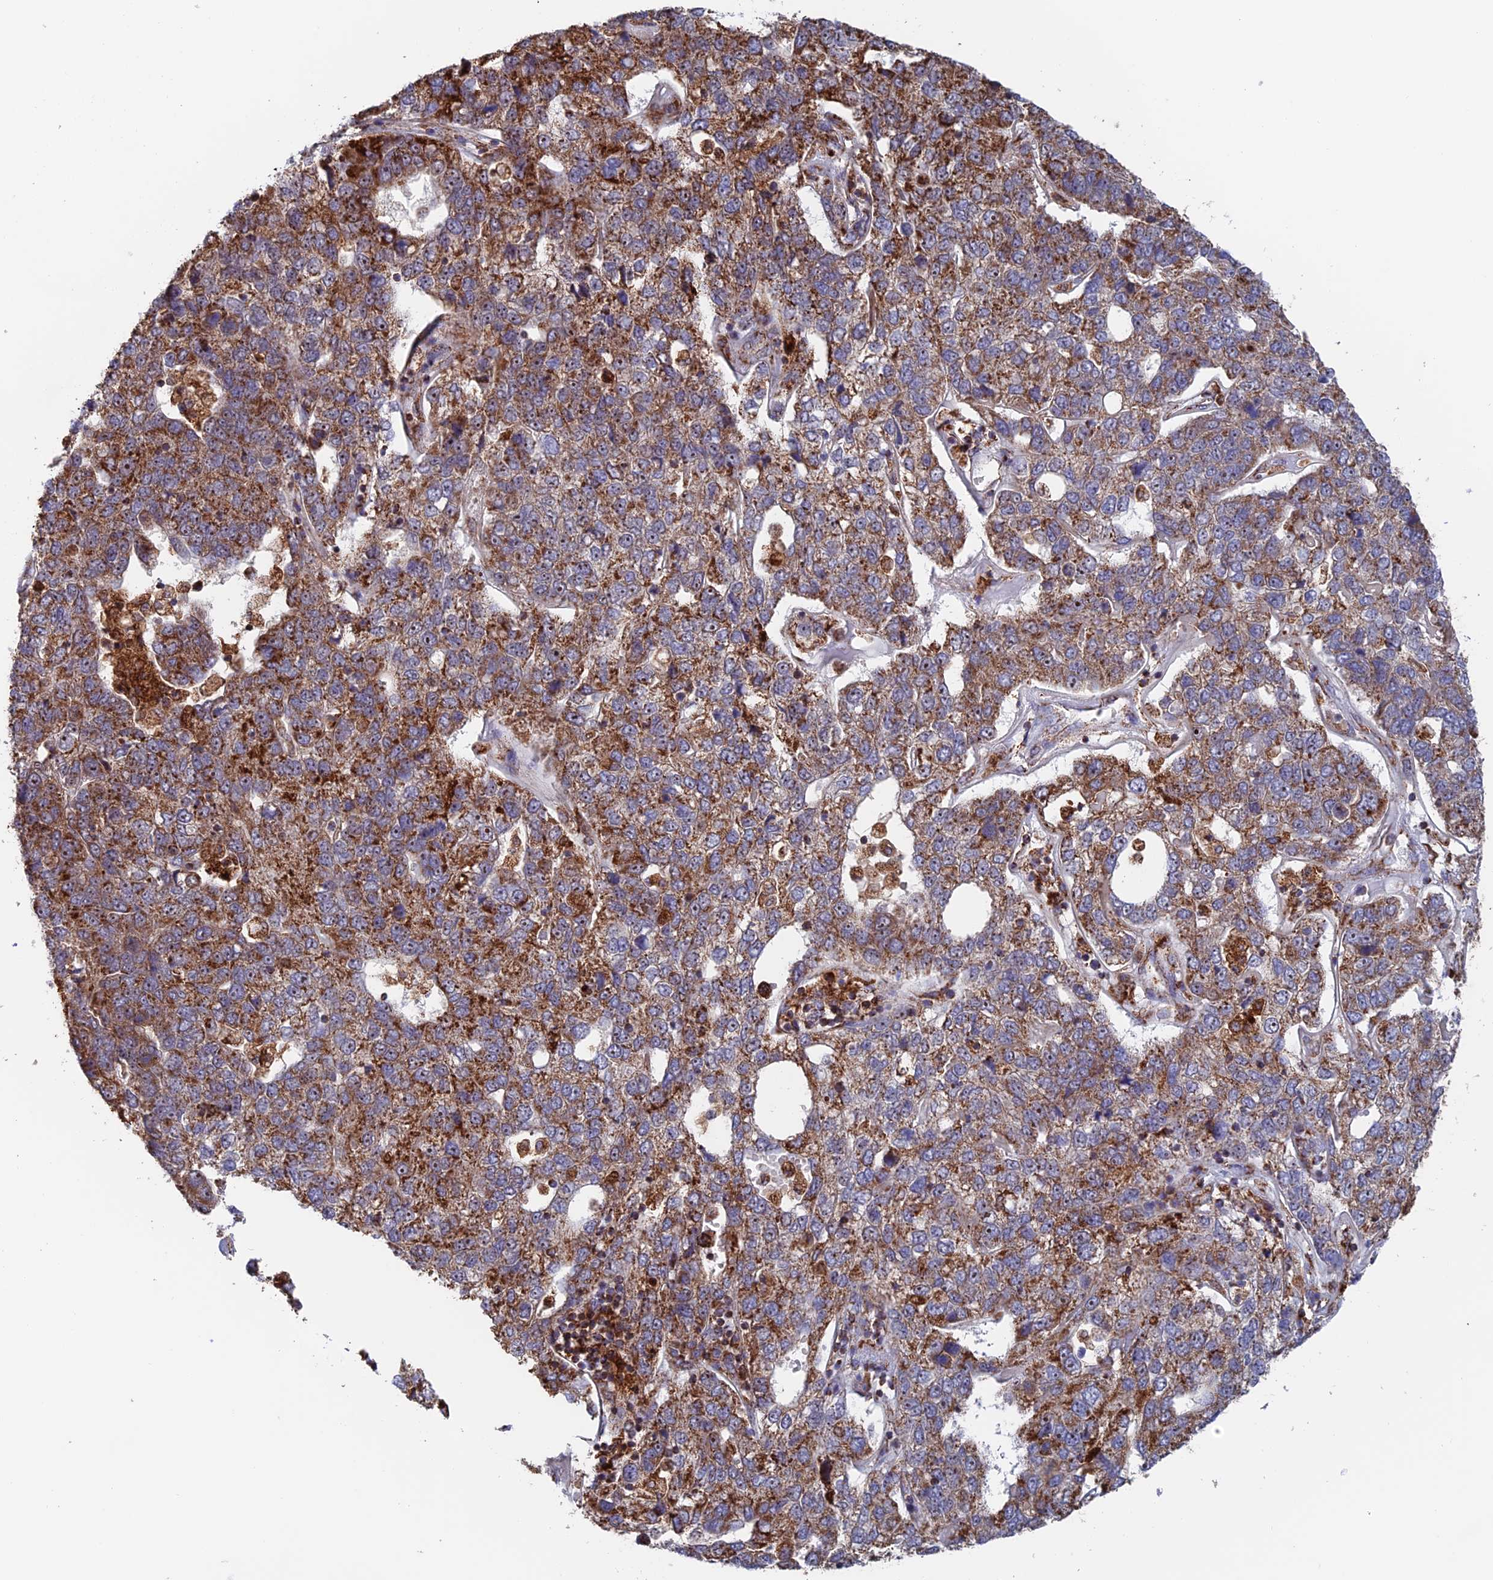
{"staining": {"intensity": "strong", "quantity": "25%-75%", "location": "cytoplasmic/membranous"}, "tissue": "pancreatic cancer", "cell_type": "Tumor cells", "image_type": "cancer", "snomed": [{"axis": "morphology", "description": "Adenocarcinoma, NOS"}, {"axis": "topography", "description": "Pancreas"}], "caption": "Protein expression analysis of human adenocarcinoma (pancreatic) reveals strong cytoplasmic/membranous positivity in approximately 25%-75% of tumor cells. (DAB (3,3'-diaminobenzidine) IHC, brown staining for protein, blue staining for nuclei).", "gene": "DTYMK", "patient": {"sex": "female", "age": 61}}